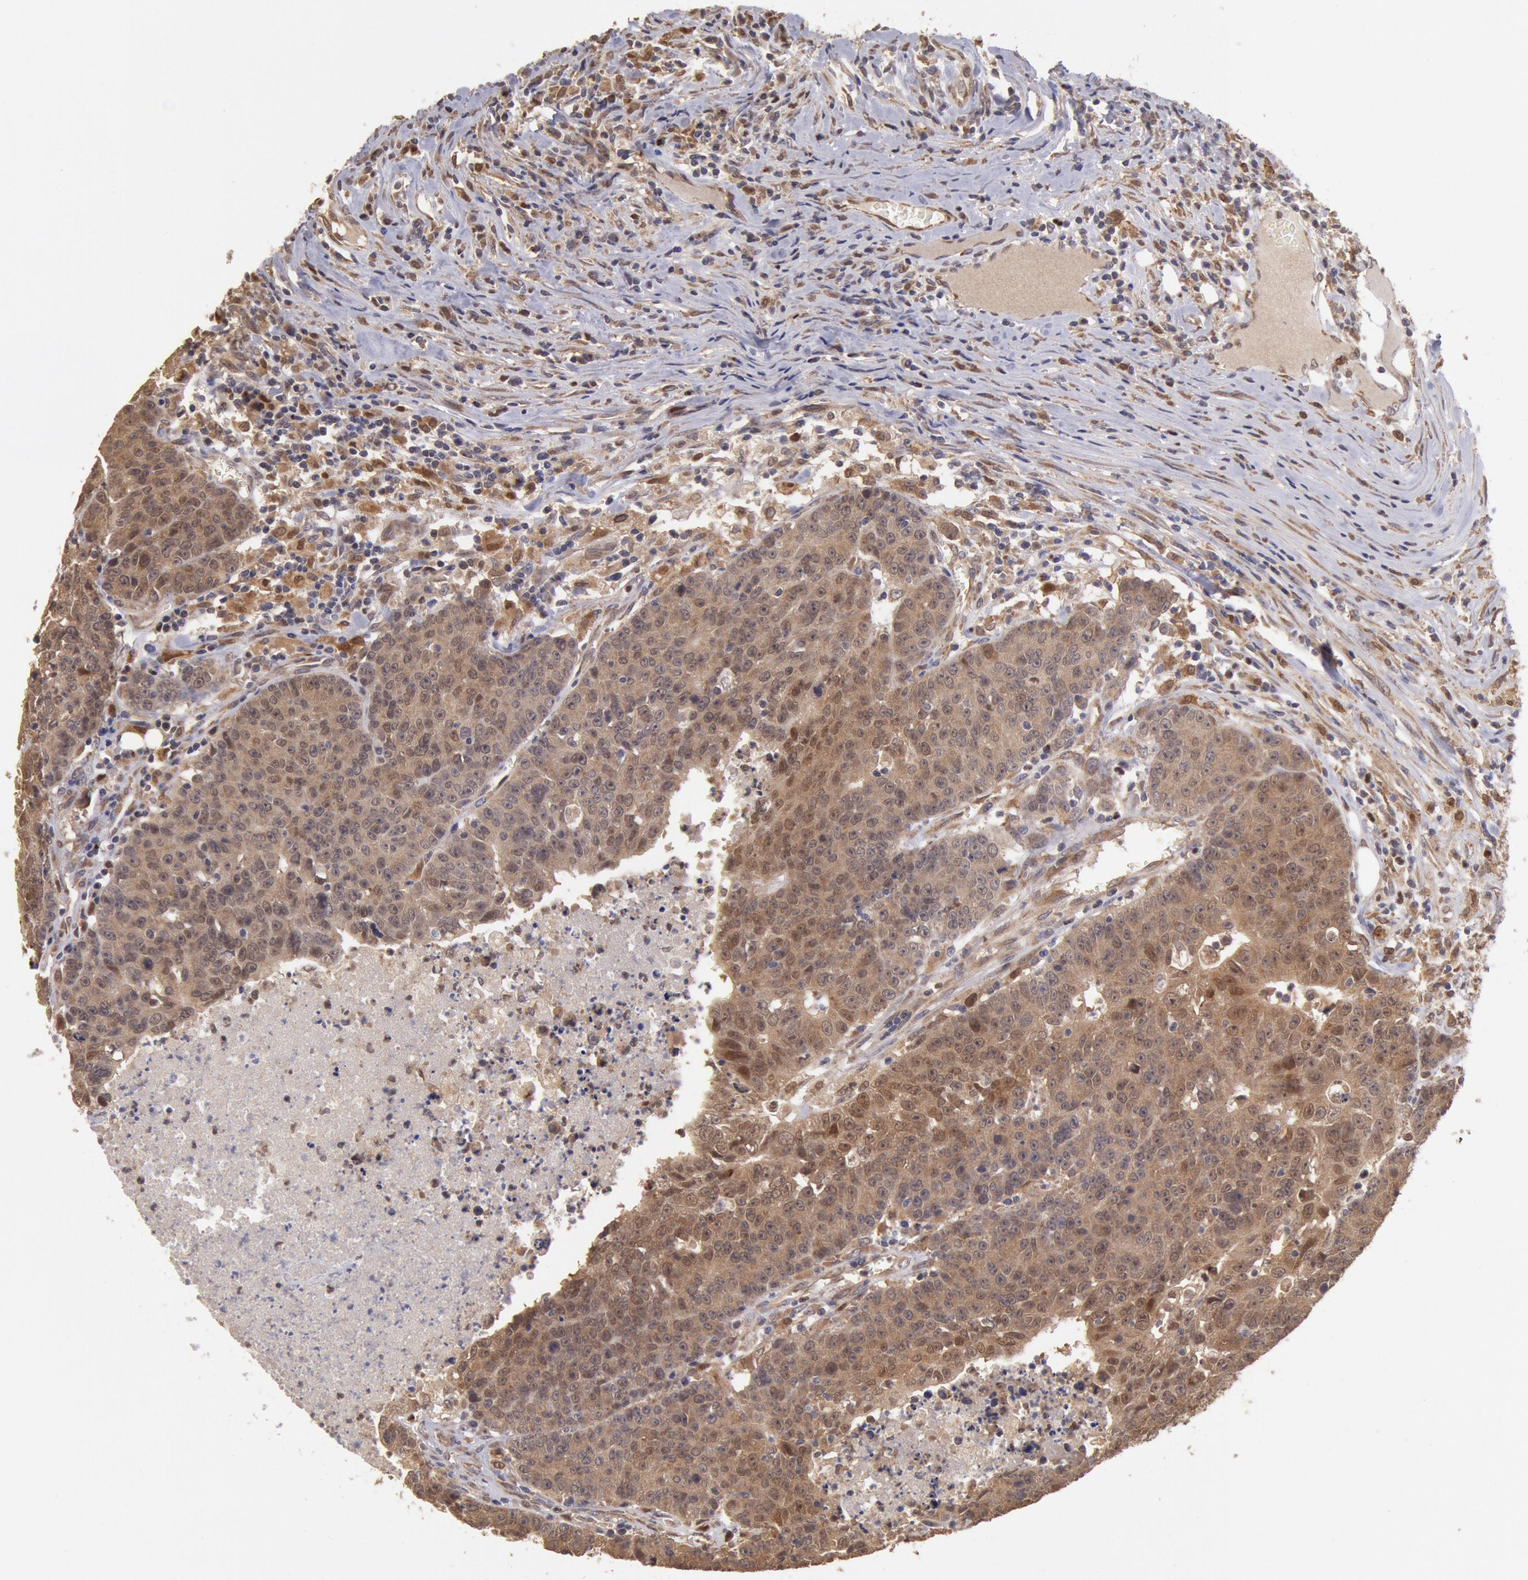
{"staining": {"intensity": "strong", "quantity": ">75%", "location": "cytoplasmic/membranous,nuclear"}, "tissue": "colorectal cancer", "cell_type": "Tumor cells", "image_type": "cancer", "snomed": [{"axis": "morphology", "description": "Adenocarcinoma, NOS"}, {"axis": "topography", "description": "Colon"}], "caption": "Tumor cells demonstrate strong cytoplasmic/membranous and nuclear positivity in approximately >75% of cells in colorectal cancer. (Stains: DAB in brown, nuclei in blue, Microscopy: brightfield microscopy at high magnification).", "gene": "COMT", "patient": {"sex": "female", "age": 53}}